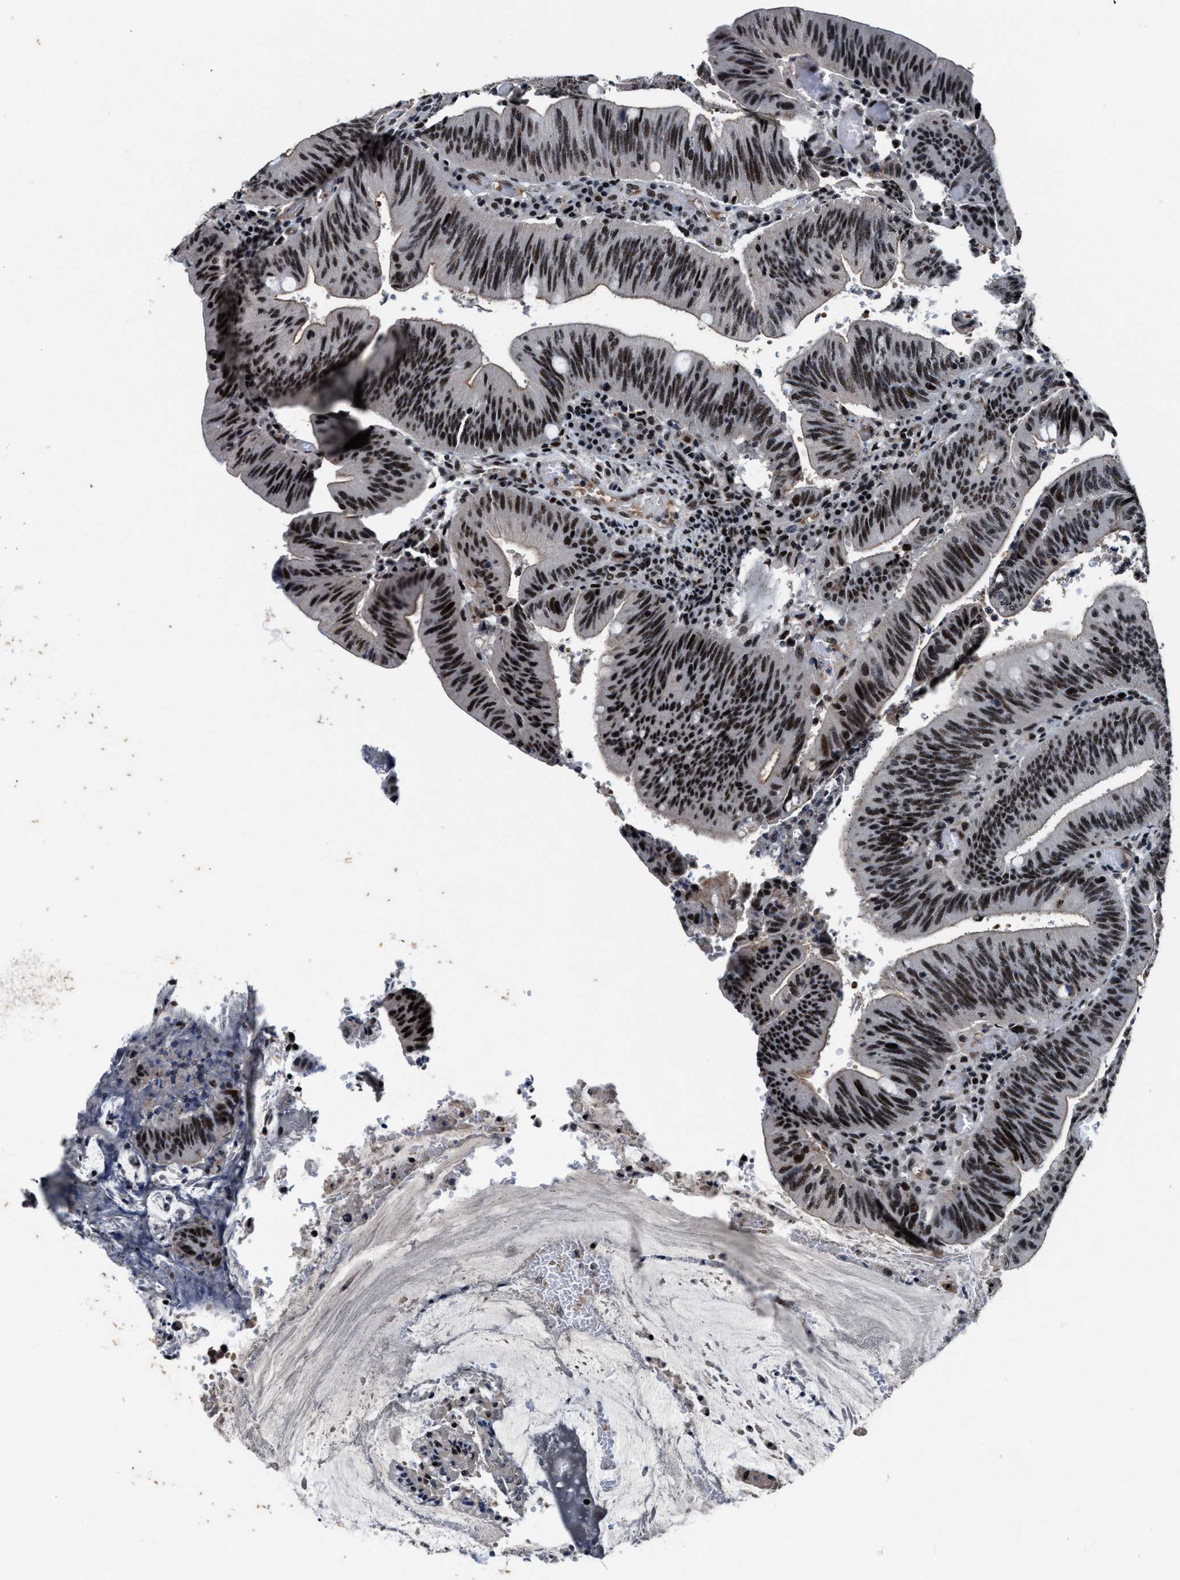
{"staining": {"intensity": "moderate", "quantity": ">75%", "location": "nuclear"}, "tissue": "colorectal cancer", "cell_type": "Tumor cells", "image_type": "cancer", "snomed": [{"axis": "morphology", "description": "Normal tissue, NOS"}, {"axis": "morphology", "description": "Adenocarcinoma, NOS"}, {"axis": "topography", "description": "Rectum"}], "caption": "The photomicrograph reveals immunohistochemical staining of colorectal cancer. There is moderate nuclear staining is seen in about >75% of tumor cells.", "gene": "ZNF233", "patient": {"sex": "female", "age": 66}}